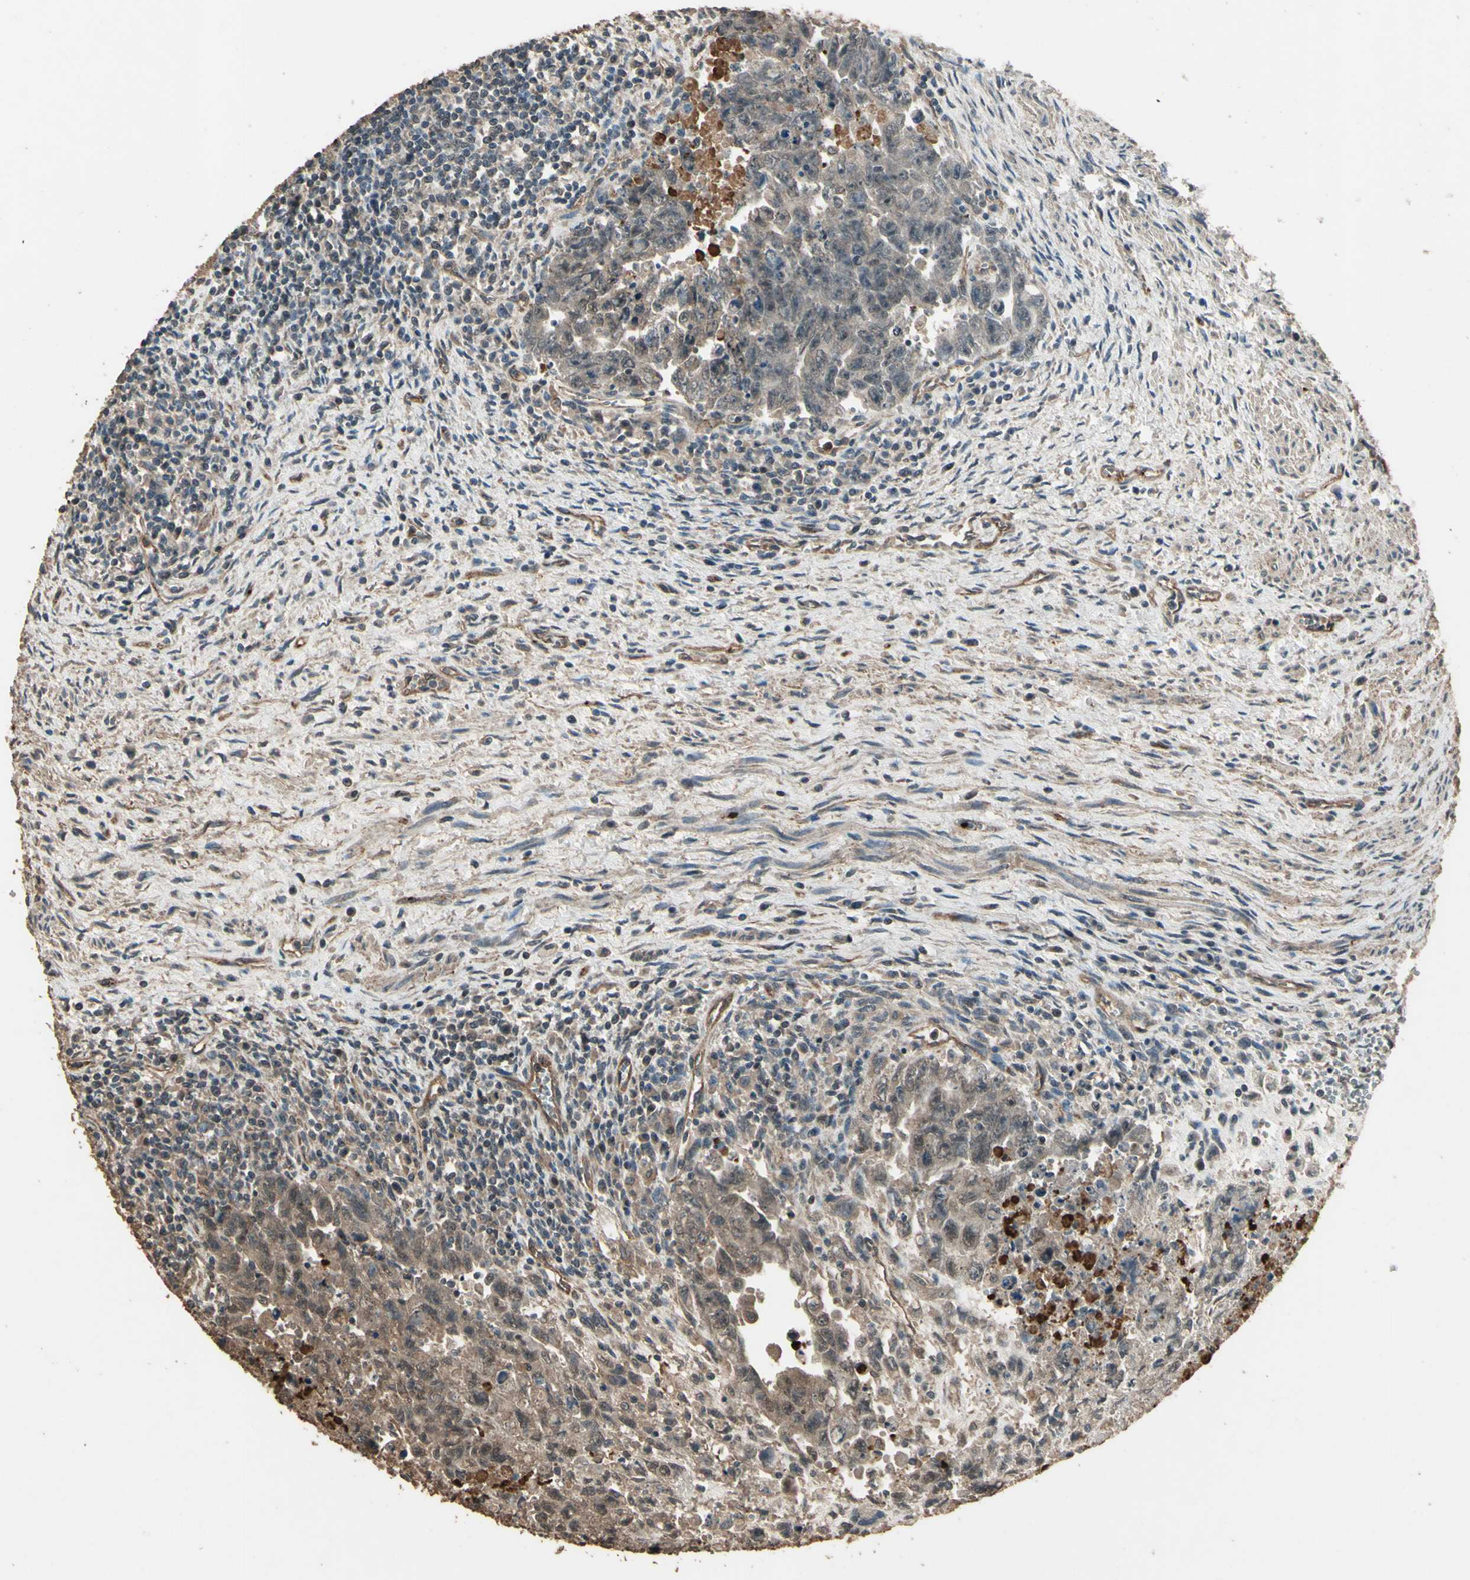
{"staining": {"intensity": "weak", "quantity": ">75%", "location": "cytoplasmic/membranous"}, "tissue": "testis cancer", "cell_type": "Tumor cells", "image_type": "cancer", "snomed": [{"axis": "morphology", "description": "Carcinoma, Embryonal, NOS"}, {"axis": "topography", "description": "Testis"}], "caption": "Embryonal carcinoma (testis) stained with DAB (3,3'-diaminobenzidine) immunohistochemistry (IHC) shows low levels of weak cytoplasmic/membranous staining in about >75% of tumor cells.", "gene": "TSPO", "patient": {"sex": "male", "age": 28}}